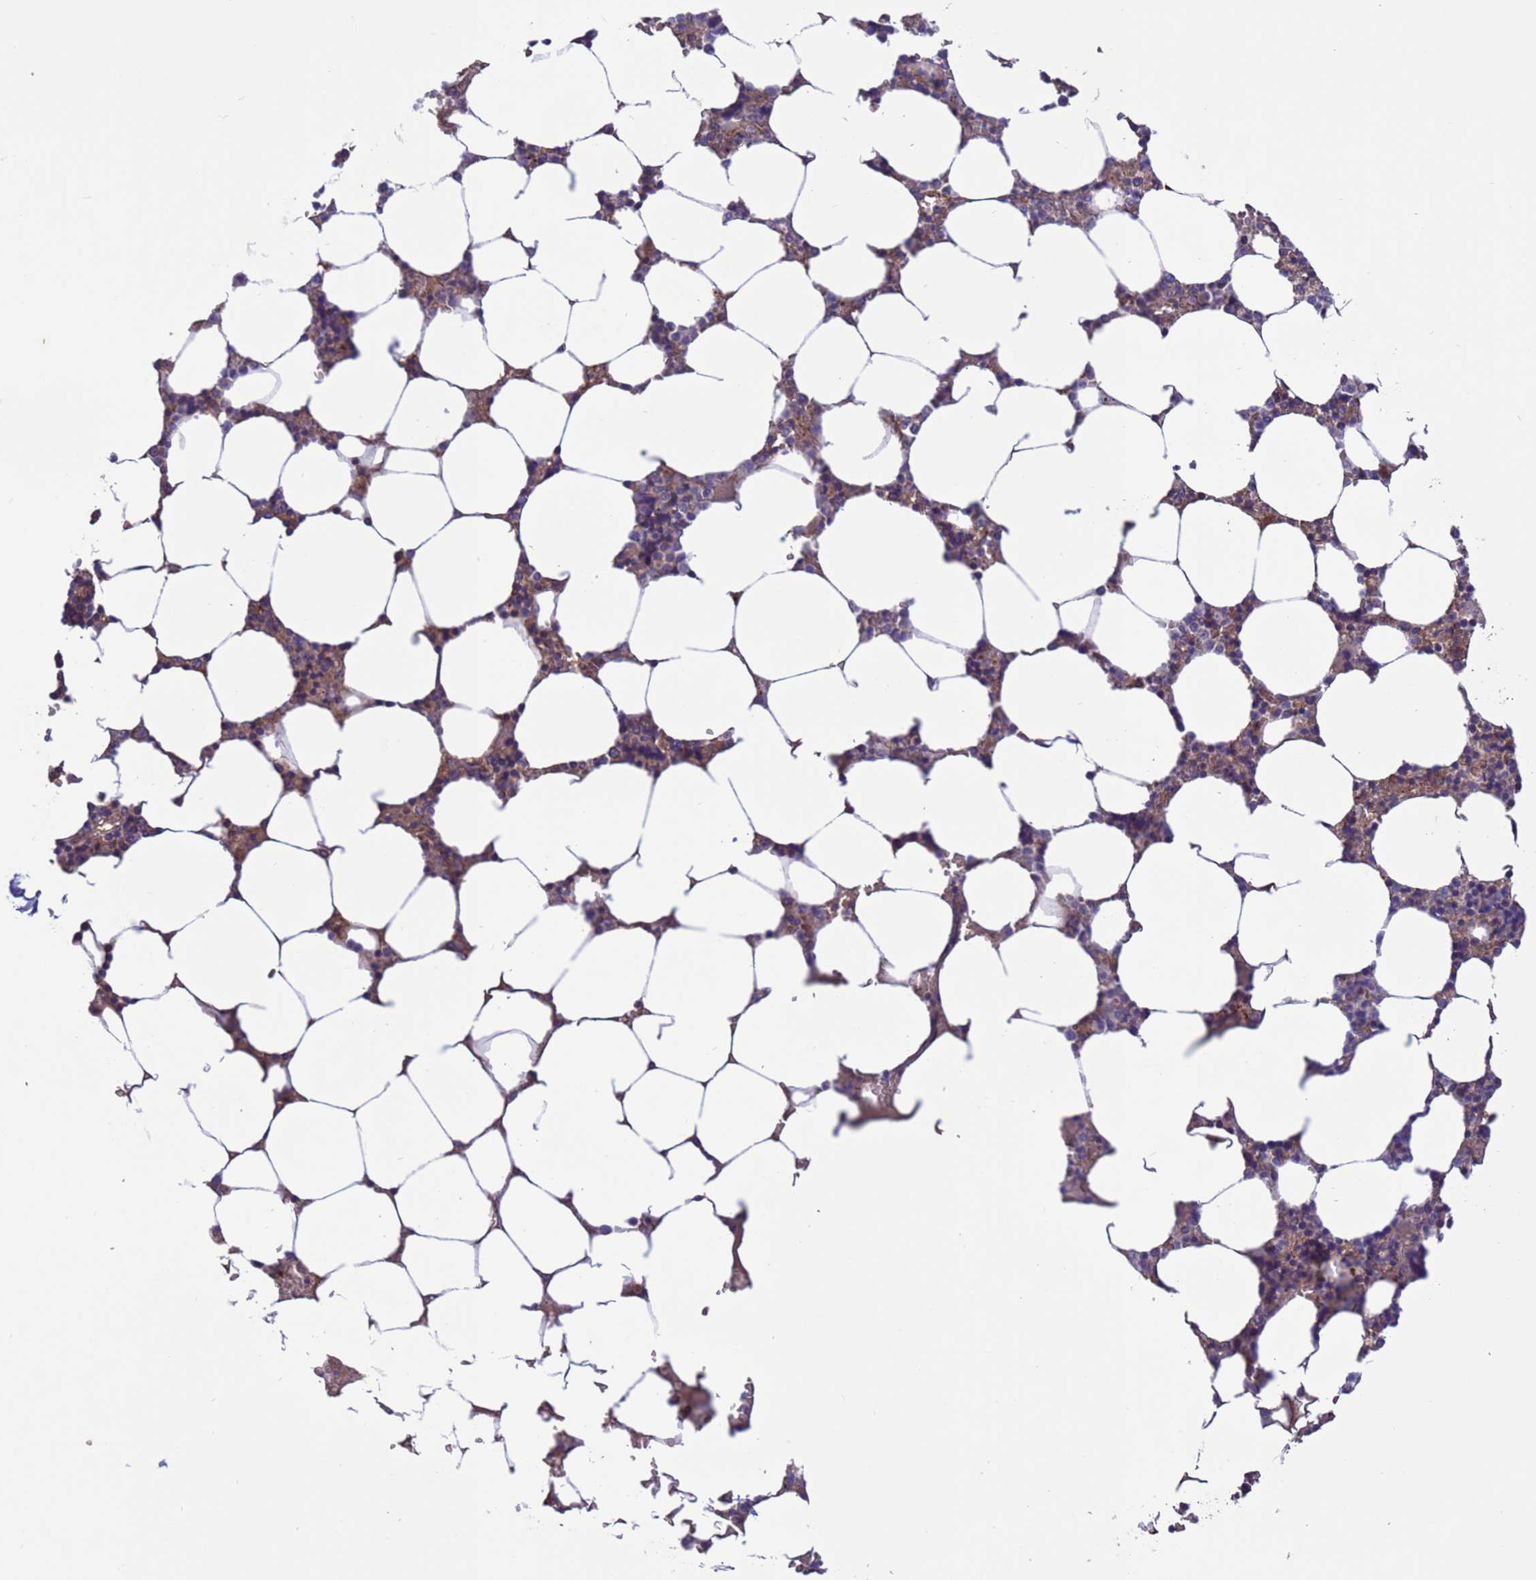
{"staining": {"intensity": "moderate", "quantity": "25%-75%", "location": "cytoplasmic/membranous"}, "tissue": "bone marrow", "cell_type": "Hematopoietic cells", "image_type": "normal", "snomed": [{"axis": "morphology", "description": "Normal tissue, NOS"}, {"axis": "topography", "description": "Bone marrow"}], "caption": "This histopathology image displays unremarkable bone marrow stained with IHC to label a protein in brown. The cytoplasmic/membranous of hematopoietic cells show moderate positivity for the protein. Nuclei are counter-stained blue.", "gene": "ARHGAP12", "patient": {"sex": "male", "age": 64}}